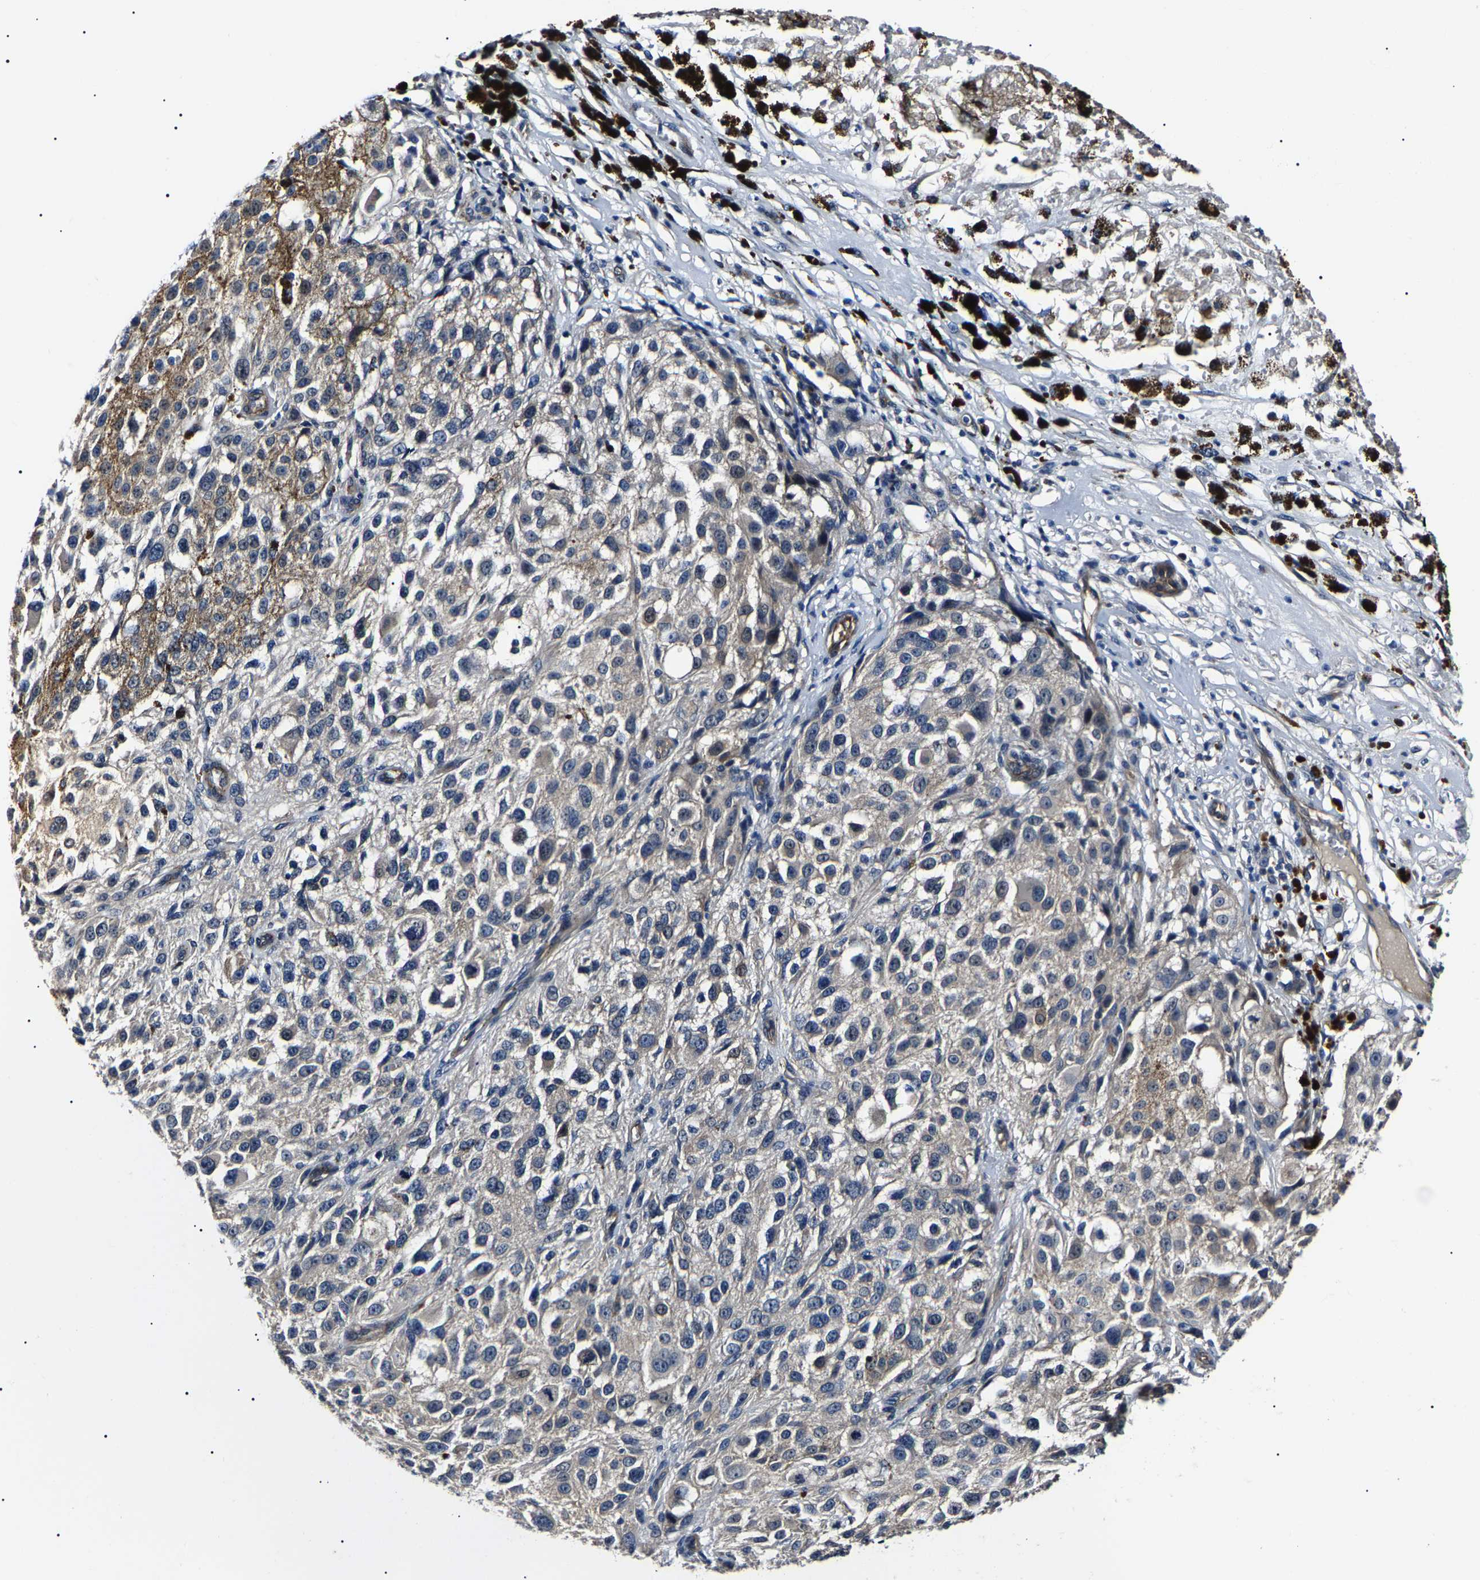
{"staining": {"intensity": "weak", "quantity": "<25%", "location": "cytoplasmic/membranous"}, "tissue": "melanoma", "cell_type": "Tumor cells", "image_type": "cancer", "snomed": [{"axis": "morphology", "description": "Necrosis, NOS"}, {"axis": "morphology", "description": "Malignant melanoma, NOS"}, {"axis": "topography", "description": "Skin"}], "caption": "The IHC histopathology image has no significant positivity in tumor cells of malignant melanoma tissue.", "gene": "KLHL42", "patient": {"sex": "female", "age": 87}}